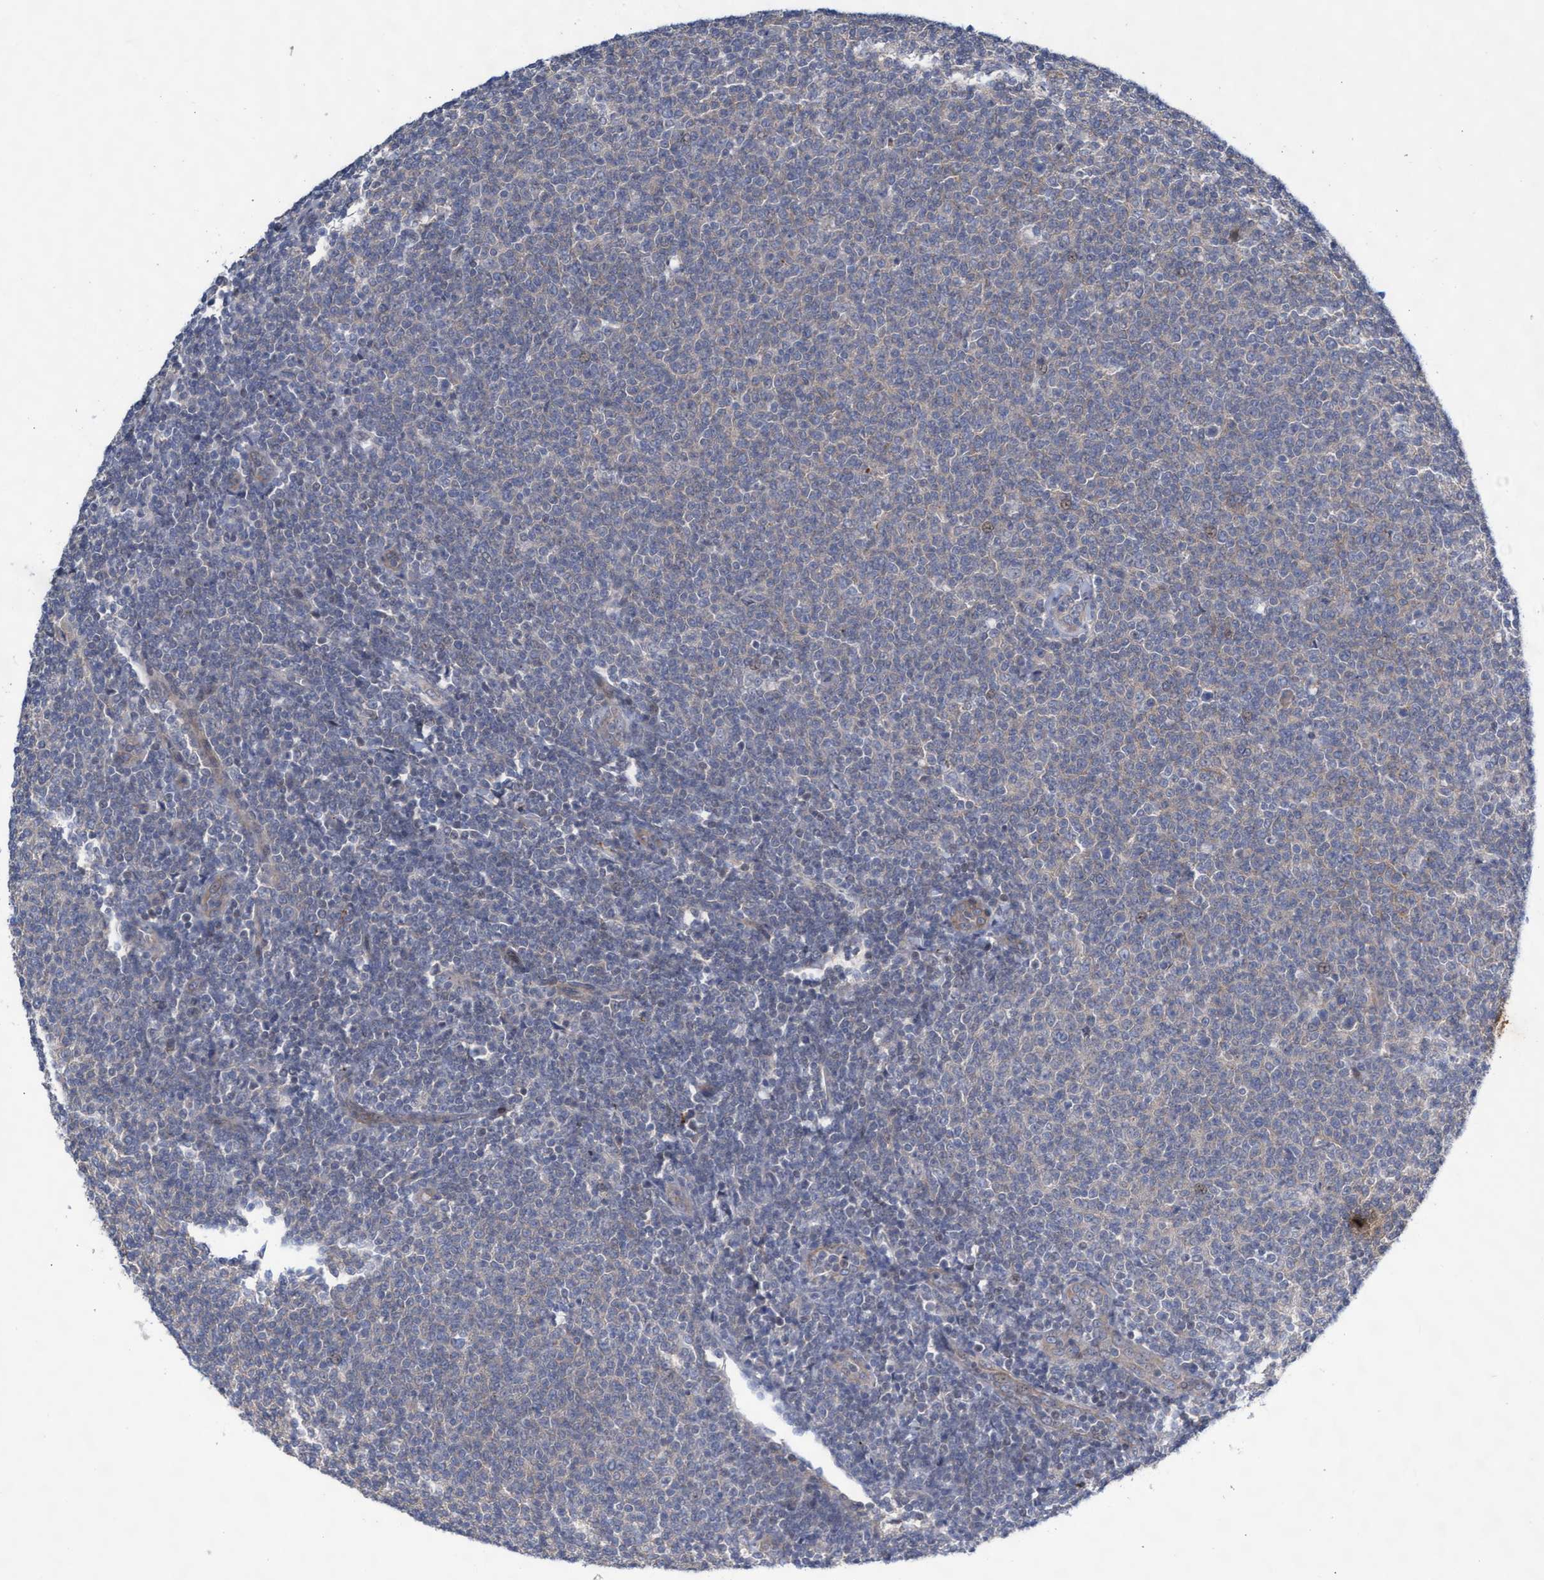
{"staining": {"intensity": "negative", "quantity": "none", "location": "none"}, "tissue": "lymphoma", "cell_type": "Tumor cells", "image_type": "cancer", "snomed": [{"axis": "morphology", "description": "Malignant lymphoma, non-Hodgkin's type, Low grade"}, {"axis": "topography", "description": "Lymph node"}], "caption": "Immunohistochemistry (IHC) photomicrograph of neoplastic tissue: low-grade malignant lymphoma, non-Hodgkin's type stained with DAB (3,3'-diaminobenzidine) shows no significant protein staining in tumor cells. (Stains: DAB (3,3'-diaminobenzidine) immunohistochemistry (IHC) with hematoxylin counter stain, Microscopy: brightfield microscopy at high magnification).", "gene": "ABCF2", "patient": {"sex": "male", "age": 66}}